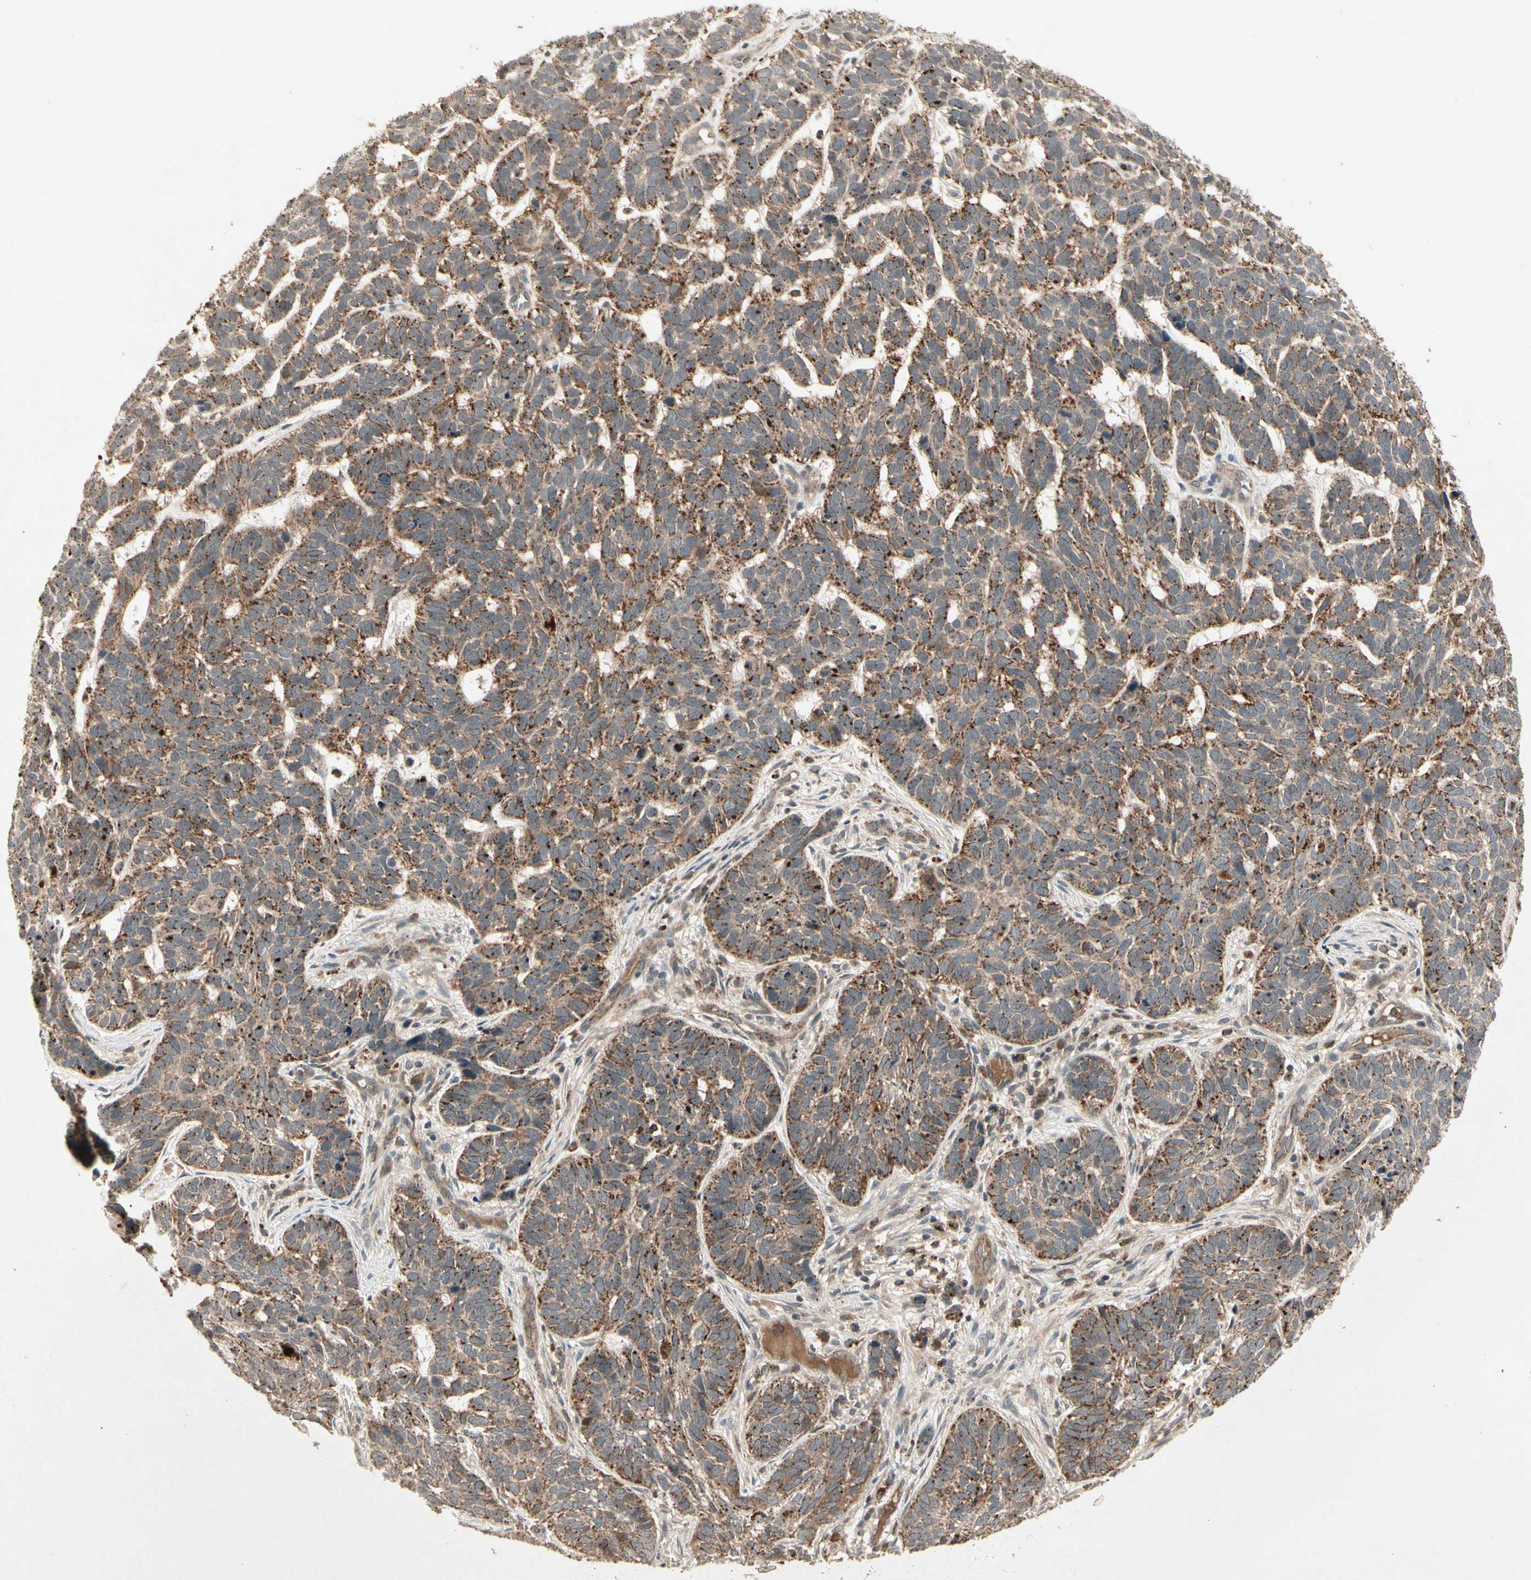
{"staining": {"intensity": "strong", "quantity": ">75%", "location": "cytoplasmic/membranous"}, "tissue": "skin cancer", "cell_type": "Tumor cells", "image_type": "cancer", "snomed": [{"axis": "morphology", "description": "Basal cell carcinoma"}, {"axis": "topography", "description": "Skin"}], "caption": "This is an image of IHC staining of skin cancer (basal cell carcinoma), which shows strong staining in the cytoplasmic/membranous of tumor cells.", "gene": "FLOT1", "patient": {"sex": "male", "age": 87}}